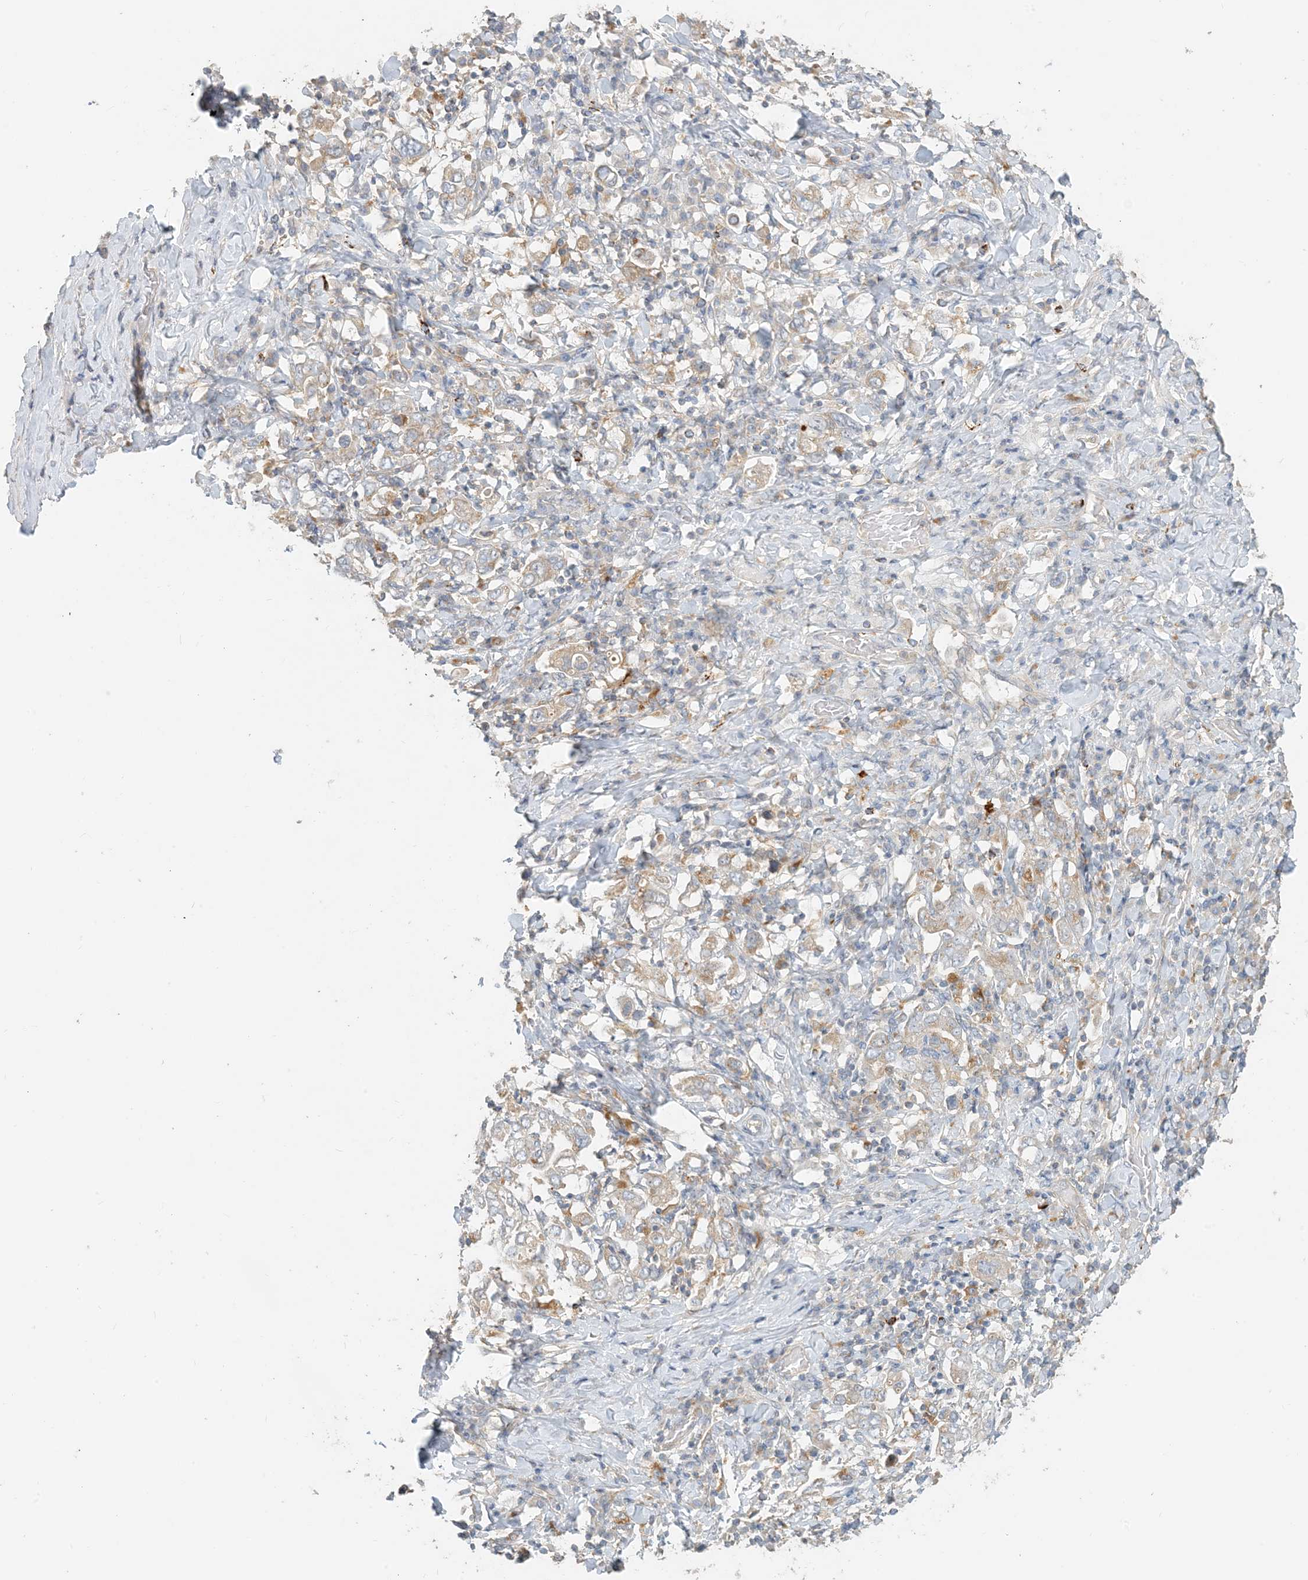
{"staining": {"intensity": "weak", "quantity": ">75%", "location": "cytoplasmic/membranous"}, "tissue": "stomach cancer", "cell_type": "Tumor cells", "image_type": "cancer", "snomed": [{"axis": "morphology", "description": "Adenocarcinoma, NOS"}, {"axis": "topography", "description": "Stomach, upper"}], "caption": "Immunohistochemistry image of neoplastic tissue: human stomach cancer (adenocarcinoma) stained using immunohistochemistry displays low levels of weak protein expression localized specifically in the cytoplasmic/membranous of tumor cells, appearing as a cytoplasmic/membranous brown color.", "gene": "SPPL2A", "patient": {"sex": "male", "age": 62}}